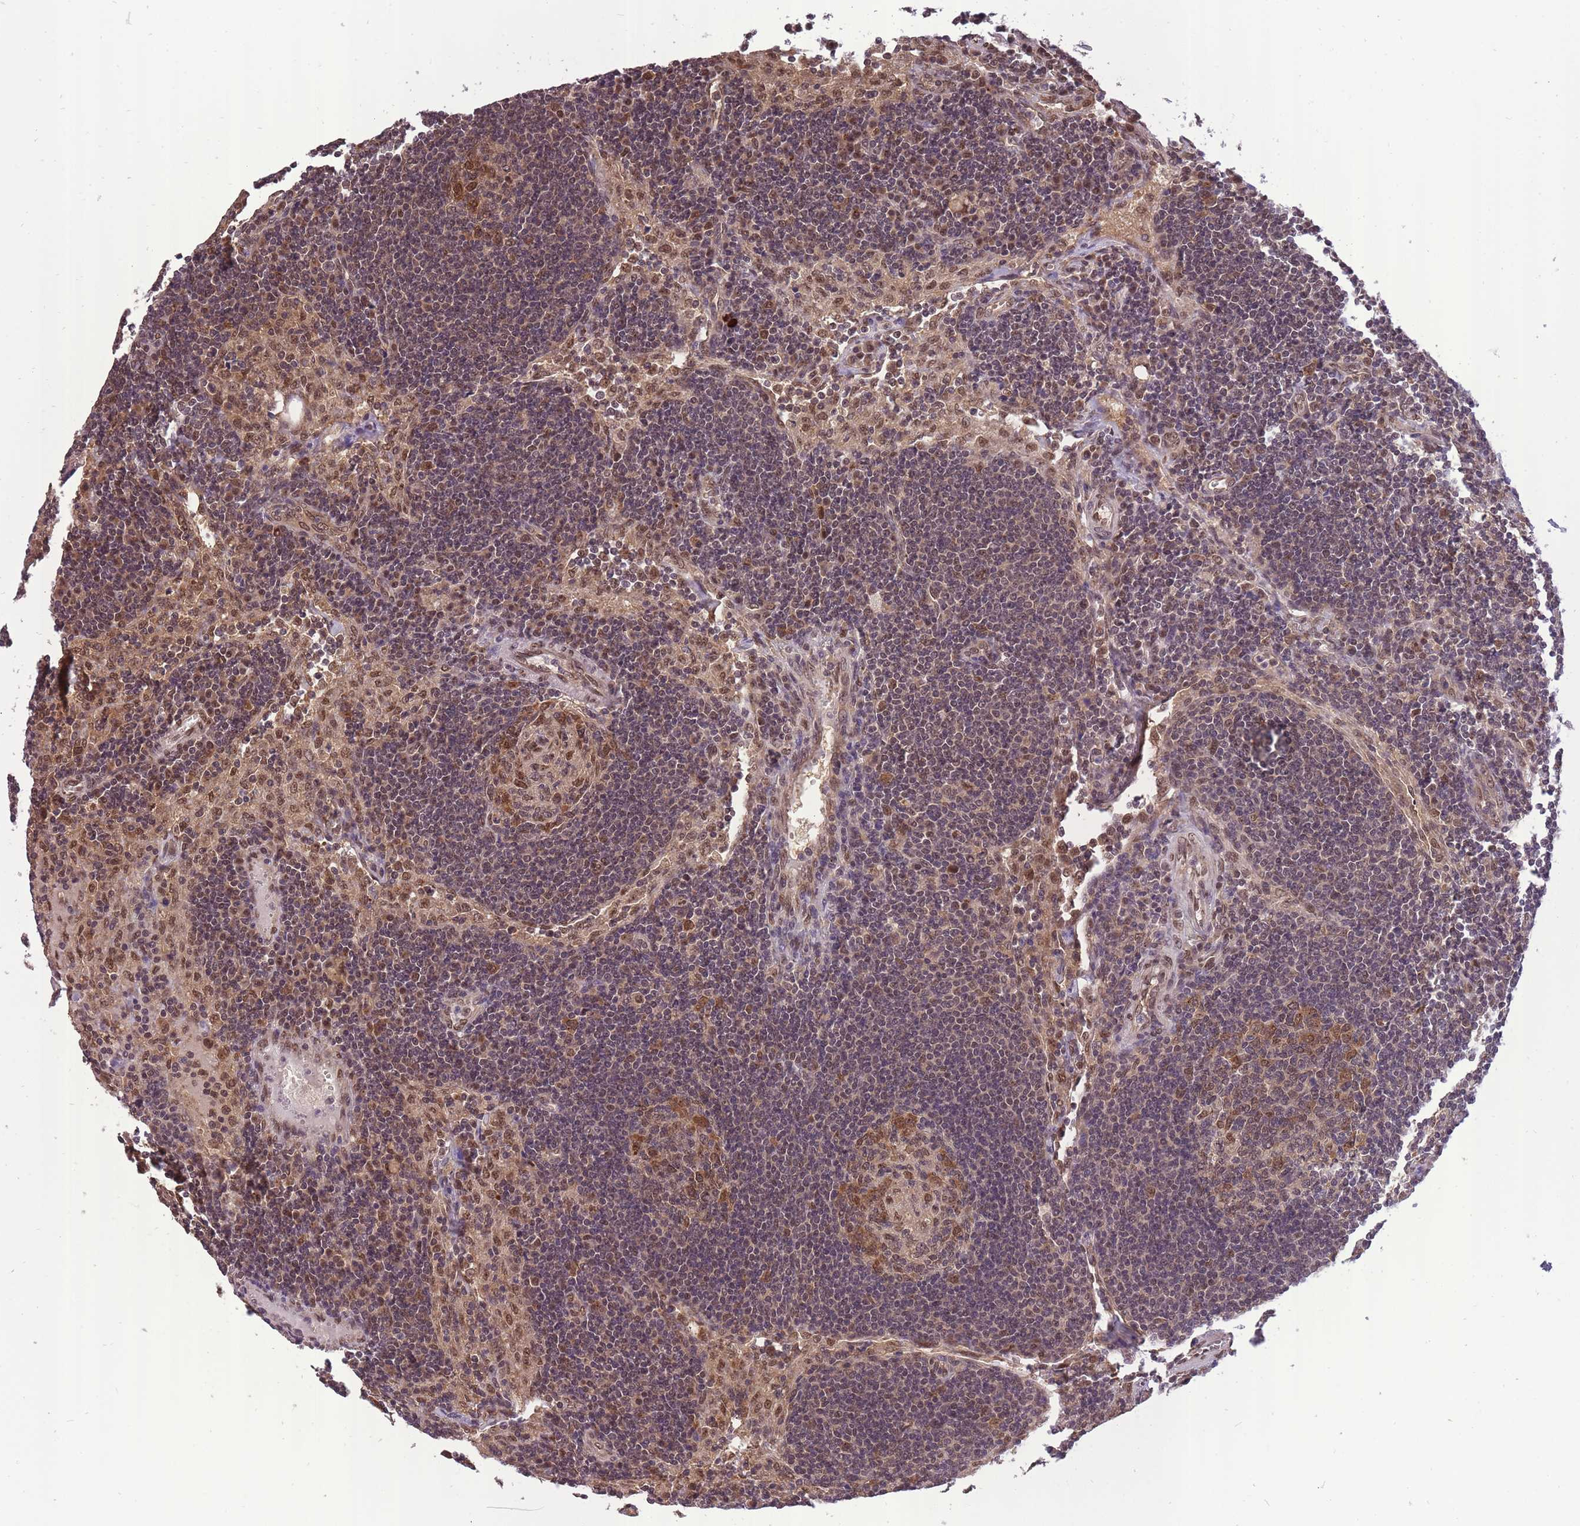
{"staining": {"intensity": "moderate", "quantity": "25%-75%", "location": "cytoplasmic/membranous,nuclear"}, "tissue": "lymph node", "cell_type": "Germinal center cells", "image_type": "normal", "snomed": [{"axis": "morphology", "description": "Normal tissue, NOS"}, {"axis": "topography", "description": "Lymph node"}], "caption": "A photomicrograph of lymph node stained for a protein shows moderate cytoplasmic/membranous,nuclear brown staining in germinal center cells. The staining was performed using DAB, with brown indicating positive protein expression. Nuclei are stained blue with hematoxylin.", "gene": "CDIP1", "patient": {"sex": "female", "age": 73}}